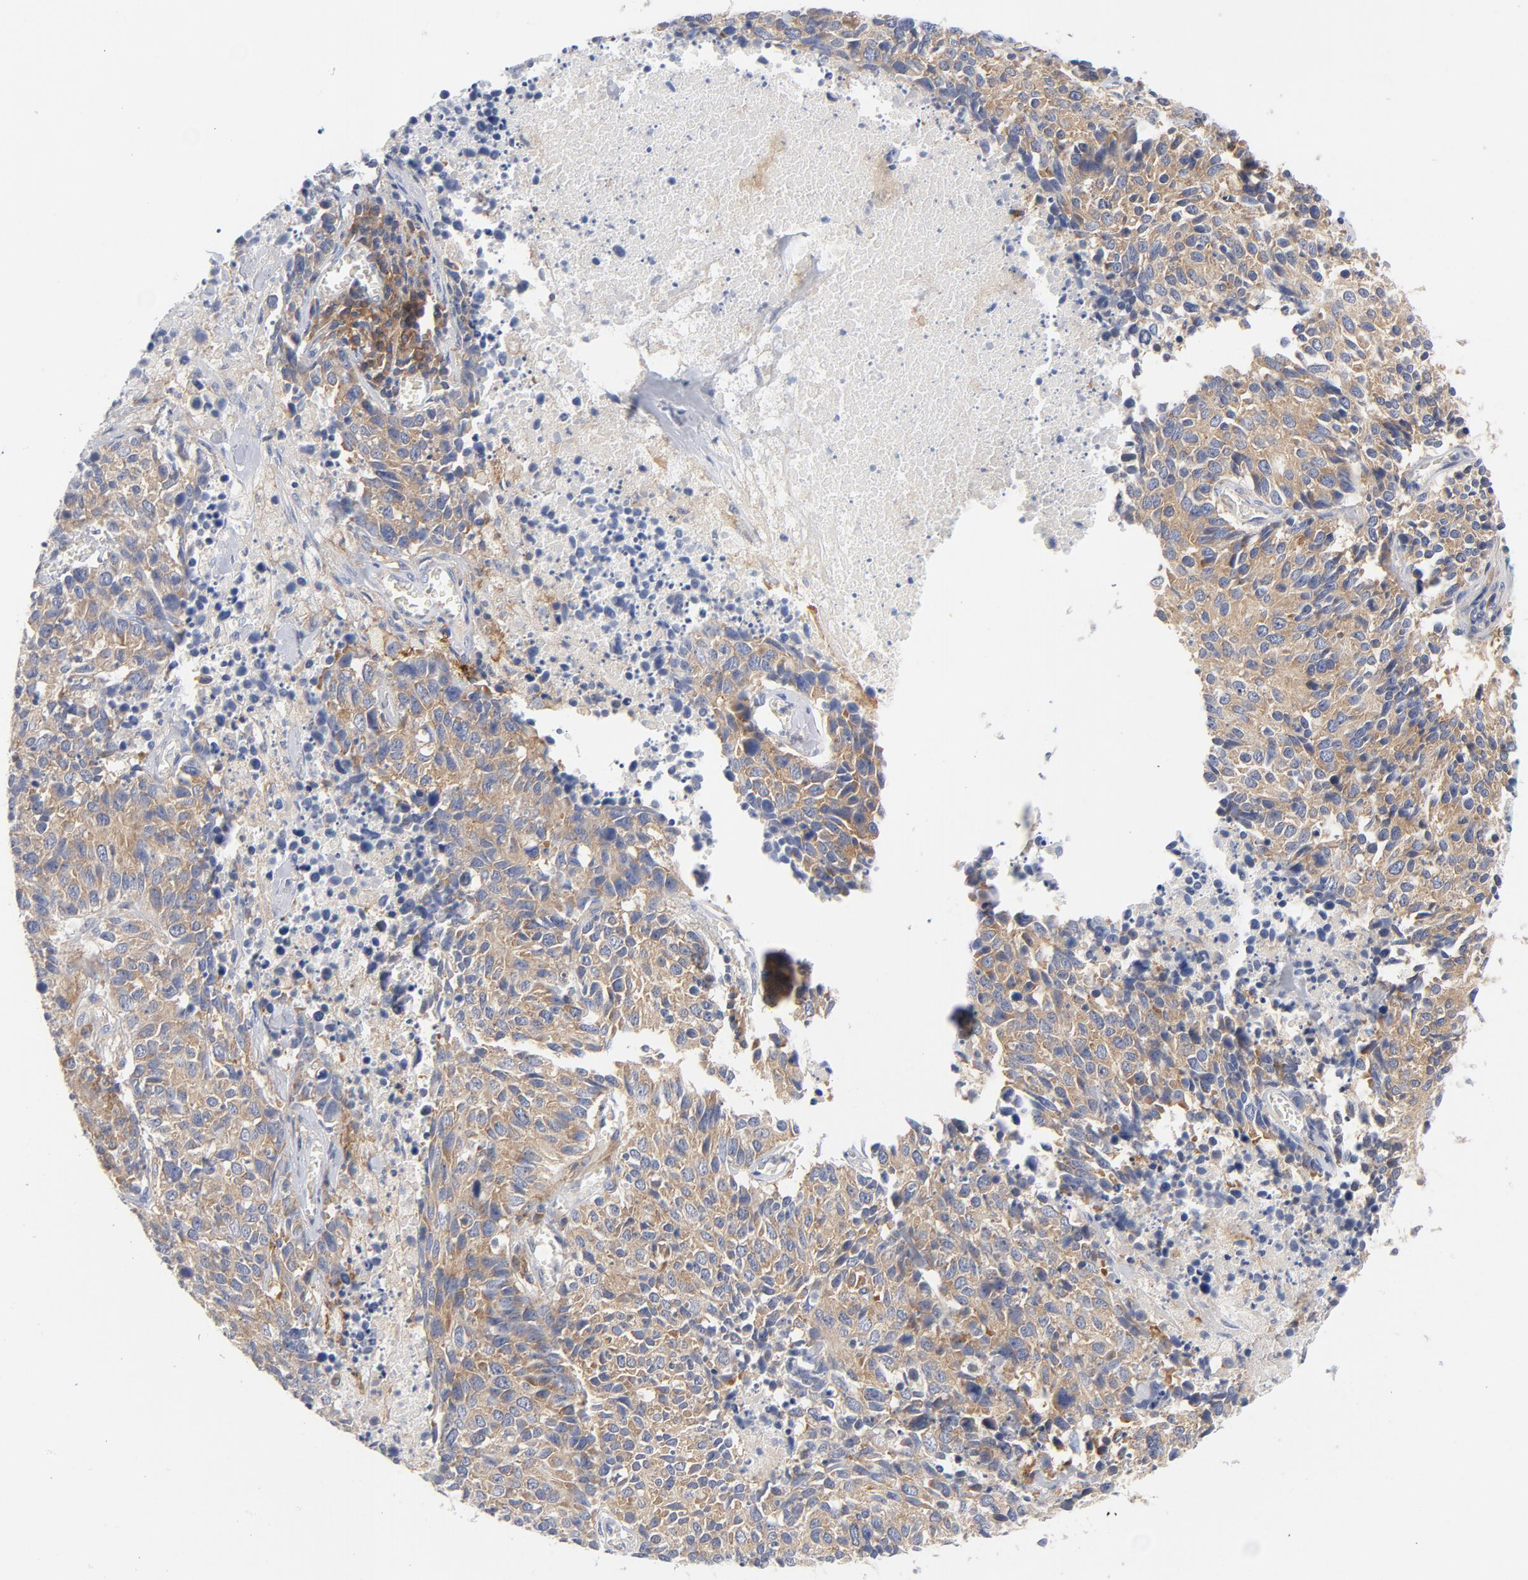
{"staining": {"intensity": "moderate", "quantity": ">75%", "location": "cytoplasmic/membranous"}, "tissue": "lung cancer", "cell_type": "Tumor cells", "image_type": "cancer", "snomed": [{"axis": "morphology", "description": "Neoplasm, malignant, NOS"}, {"axis": "topography", "description": "Lung"}], "caption": "This photomicrograph exhibits immunohistochemistry (IHC) staining of human lung cancer, with medium moderate cytoplasmic/membranous positivity in approximately >75% of tumor cells.", "gene": "CD86", "patient": {"sex": "female", "age": 76}}